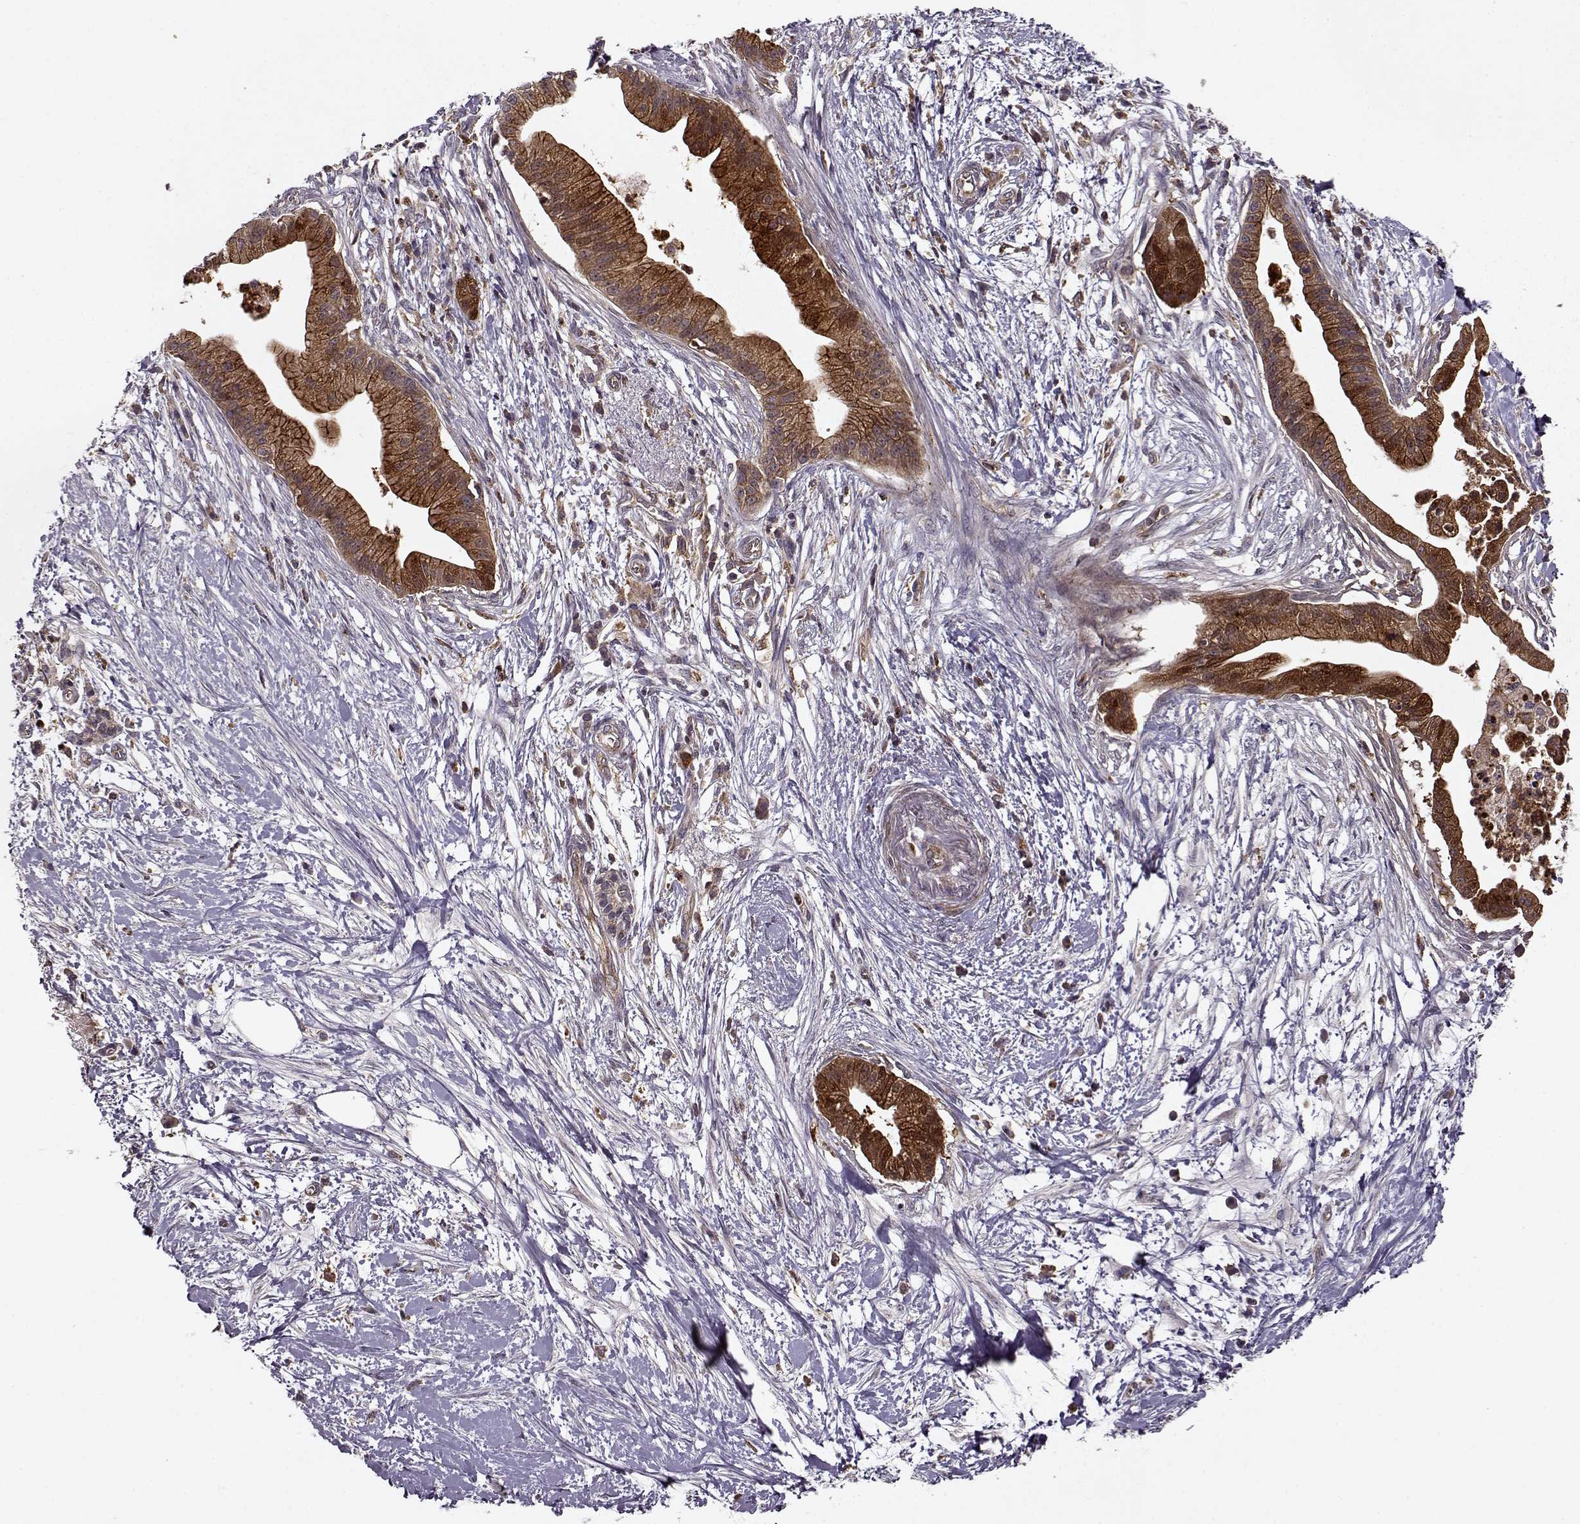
{"staining": {"intensity": "strong", "quantity": ">75%", "location": "cytoplasmic/membranous"}, "tissue": "pancreatic cancer", "cell_type": "Tumor cells", "image_type": "cancer", "snomed": [{"axis": "morphology", "description": "Normal tissue, NOS"}, {"axis": "morphology", "description": "Adenocarcinoma, NOS"}, {"axis": "topography", "description": "Lymph node"}, {"axis": "topography", "description": "Pancreas"}], "caption": "This photomicrograph demonstrates adenocarcinoma (pancreatic) stained with immunohistochemistry to label a protein in brown. The cytoplasmic/membranous of tumor cells show strong positivity for the protein. Nuclei are counter-stained blue.", "gene": "IFRD2", "patient": {"sex": "female", "age": 58}}